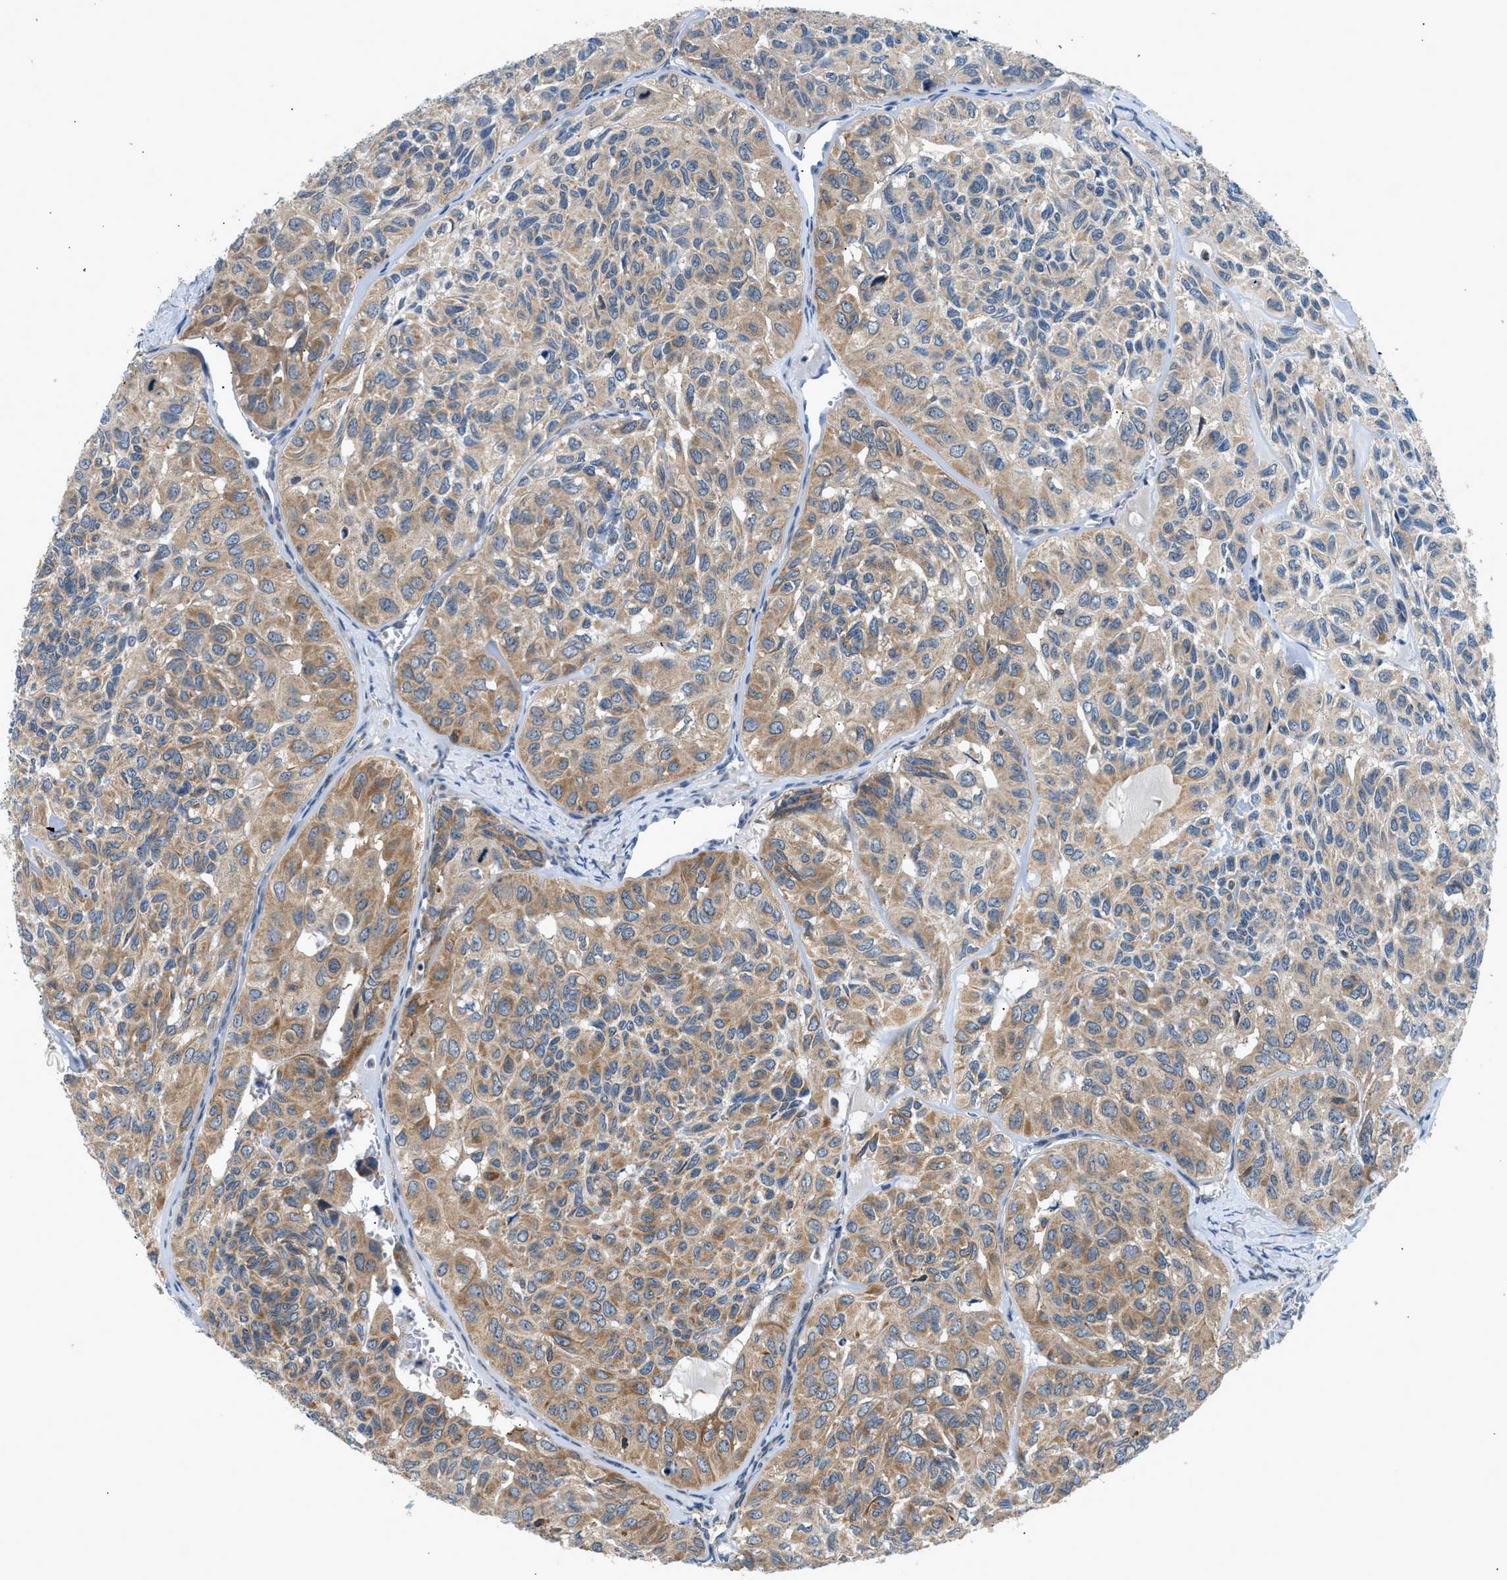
{"staining": {"intensity": "moderate", "quantity": ">75%", "location": "cytoplasmic/membranous"}, "tissue": "head and neck cancer", "cell_type": "Tumor cells", "image_type": "cancer", "snomed": [{"axis": "morphology", "description": "Adenocarcinoma, NOS"}, {"axis": "topography", "description": "Salivary gland, NOS"}, {"axis": "topography", "description": "Head-Neck"}], "caption": "Human adenocarcinoma (head and neck) stained with a brown dye demonstrates moderate cytoplasmic/membranous positive expression in about >75% of tumor cells.", "gene": "LPIN2", "patient": {"sex": "female", "age": 76}}